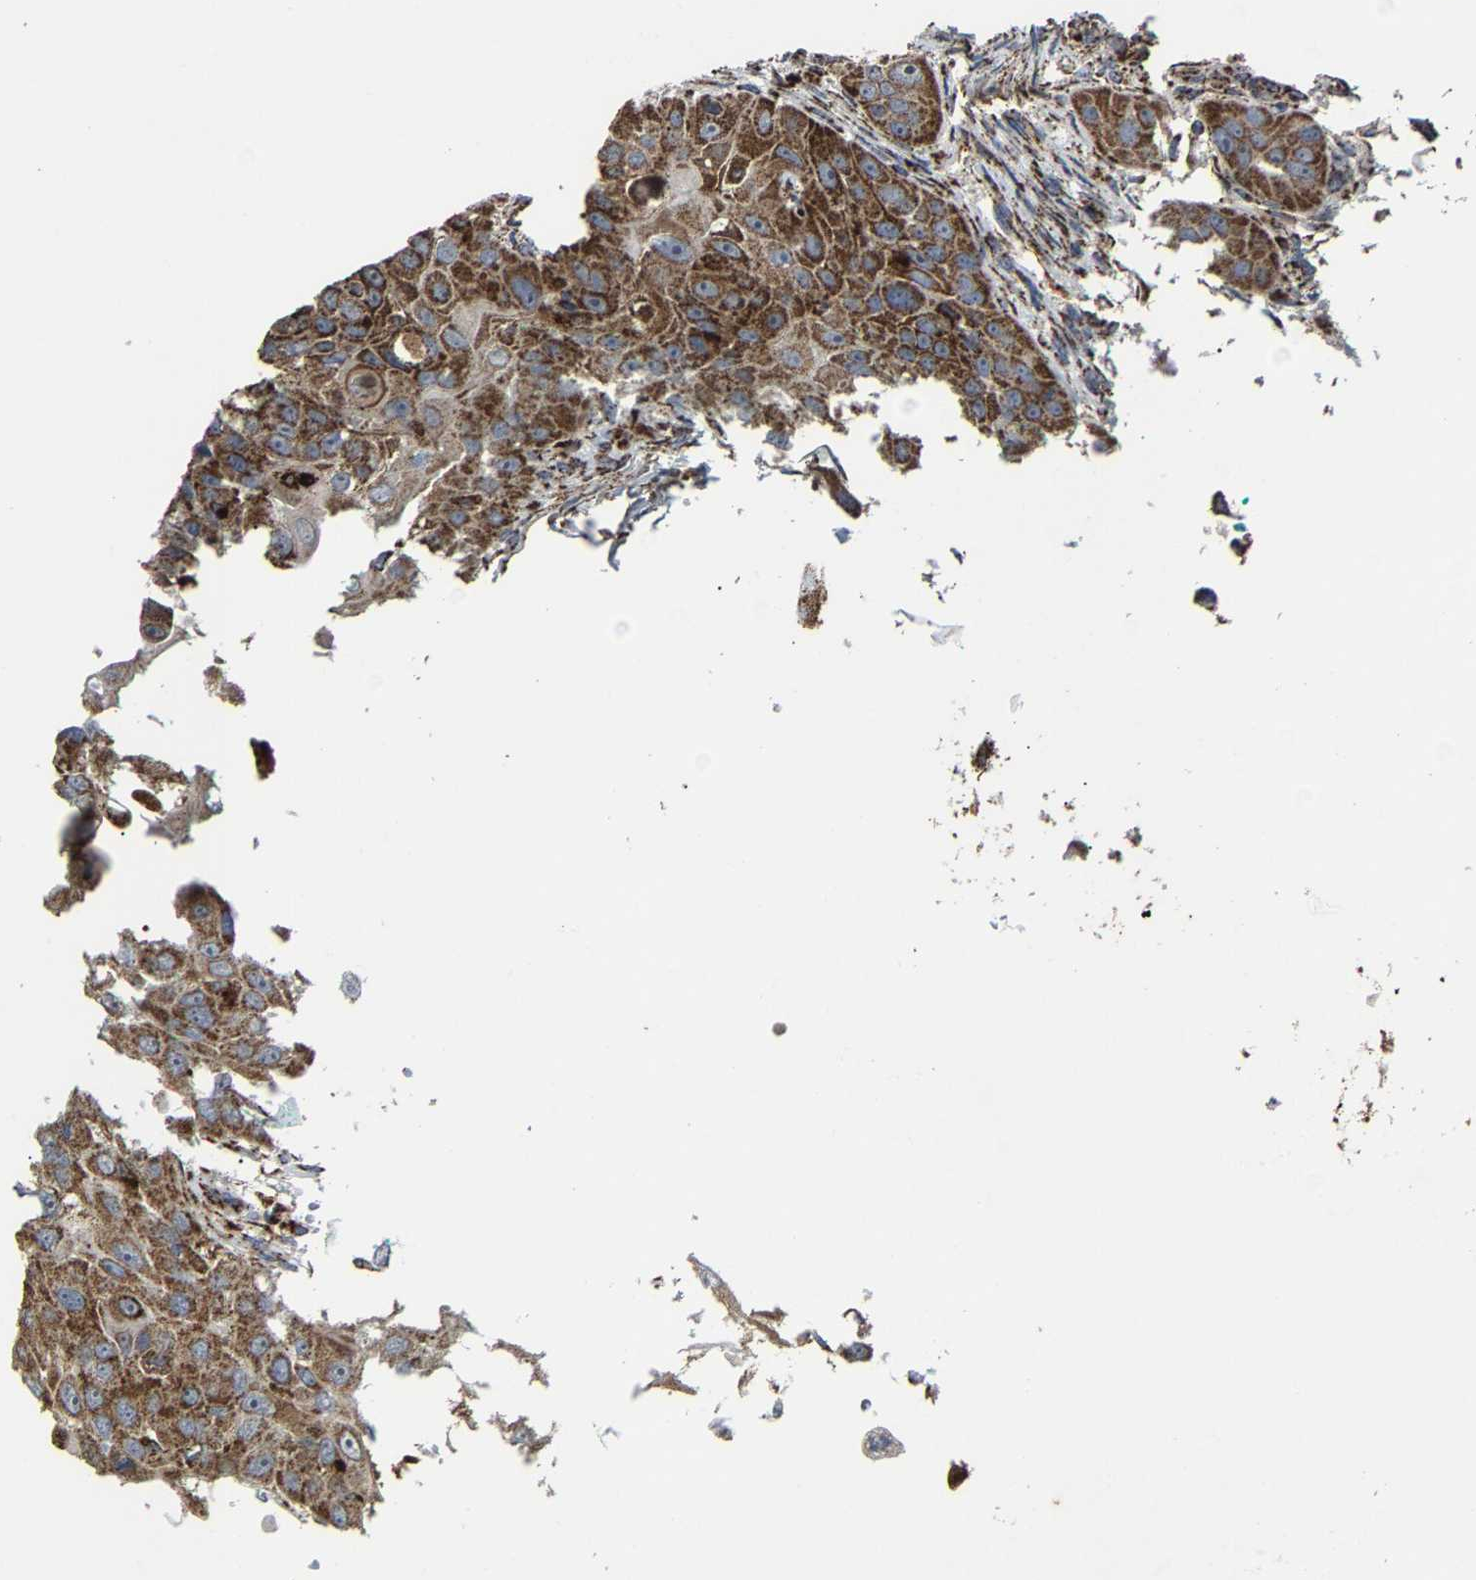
{"staining": {"intensity": "strong", "quantity": ">75%", "location": "cytoplasmic/membranous"}, "tissue": "head and neck cancer", "cell_type": "Tumor cells", "image_type": "cancer", "snomed": [{"axis": "morphology", "description": "Normal tissue, NOS"}, {"axis": "morphology", "description": "Squamous cell carcinoma, NOS"}, {"axis": "topography", "description": "Skeletal muscle"}, {"axis": "topography", "description": "Head-Neck"}], "caption": "Human head and neck cancer stained for a protein (brown) displays strong cytoplasmic/membranous positive staining in about >75% of tumor cells.", "gene": "NDUFV3", "patient": {"sex": "male", "age": 51}}